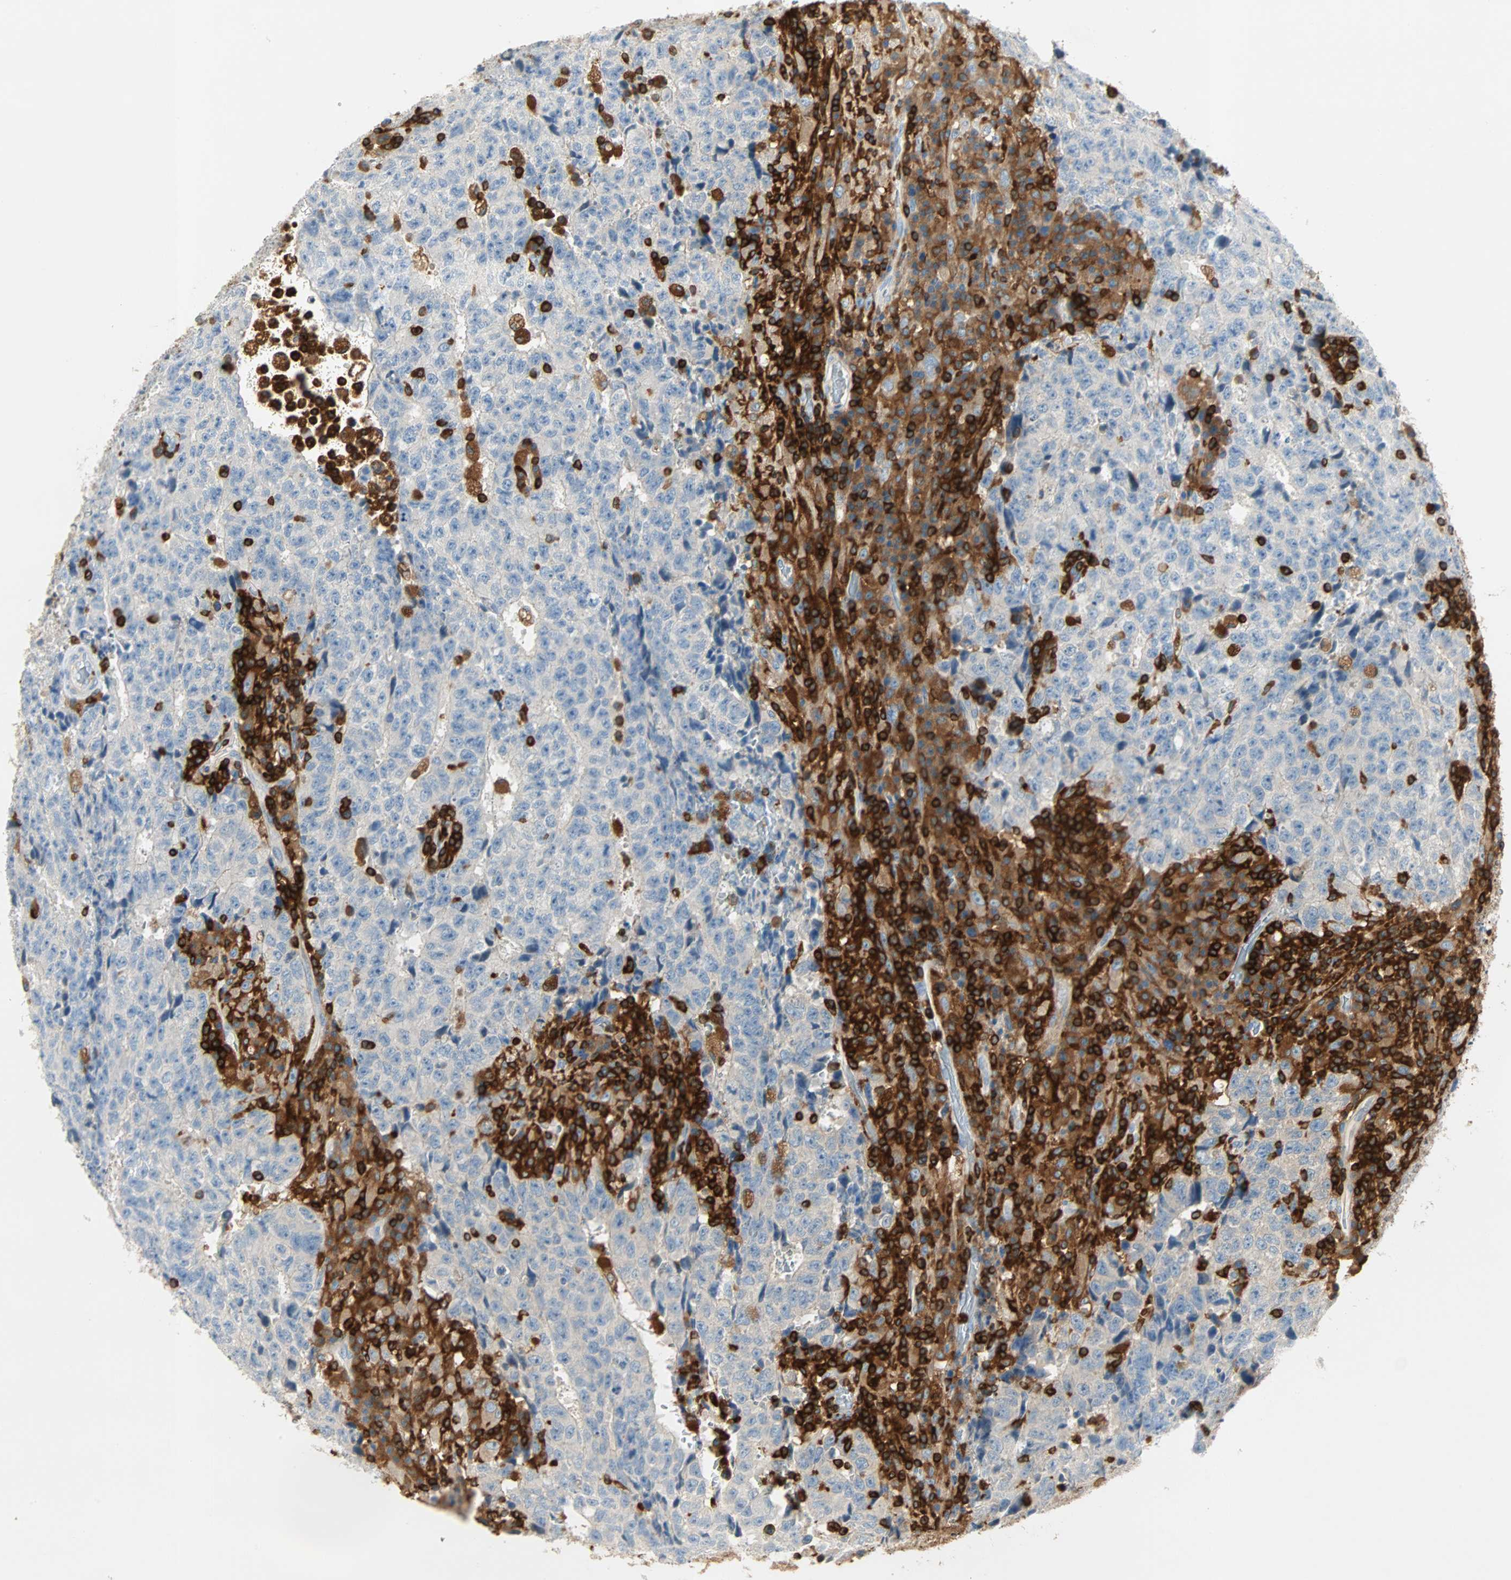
{"staining": {"intensity": "negative", "quantity": "none", "location": "none"}, "tissue": "testis cancer", "cell_type": "Tumor cells", "image_type": "cancer", "snomed": [{"axis": "morphology", "description": "Necrosis, NOS"}, {"axis": "morphology", "description": "Carcinoma, Embryonal, NOS"}, {"axis": "topography", "description": "Testis"}], "caption": "High power microscopy micrograph of an immunohistochemistry (IHC) image of testis cancer, revealing no significant expression in tumor cells.", "gene": "FMNL1", "patient": {"sex": "male", "age": 19}}